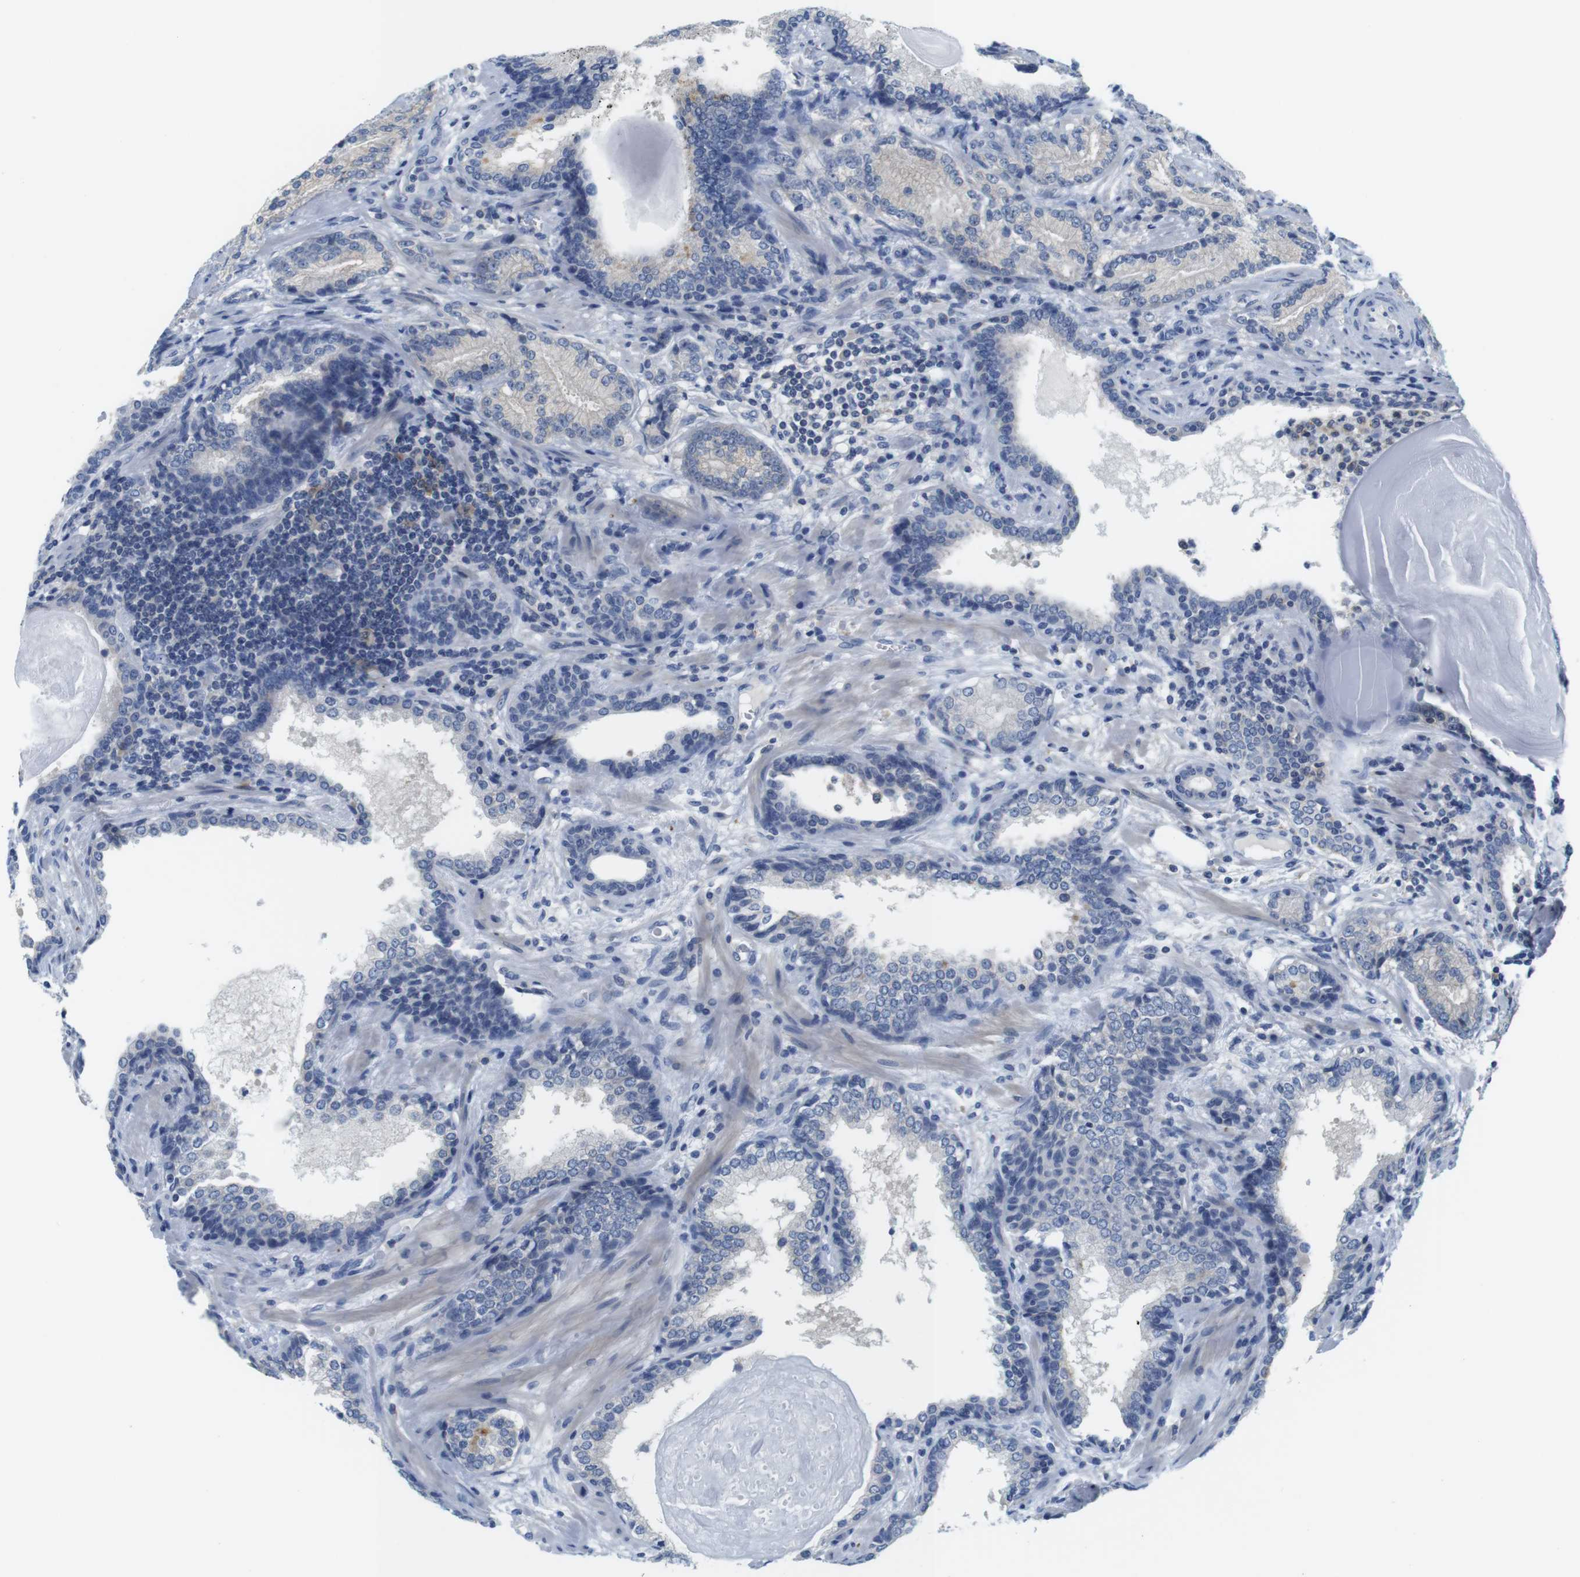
{"staining": {"intensity": "weak", "quantity": "<25%", "location": "cytoplasmic/membranous"}, "tissue": "prostate cancer", "cell_type": "Tumor cells", "image_type": "cancer", "snomed": [{"axis": "morphology", "description": "Adenocarcinoma, High grade"}, {"axis": "topography", "description": "Prostate"}], "caption": "Prostate high-grade adenocarcinoma stained for a protein using immunohistochemistry reveals no staining tumor cells.", "gene": "CNGA2", "patient": {"sex": "male", "age": 61}}